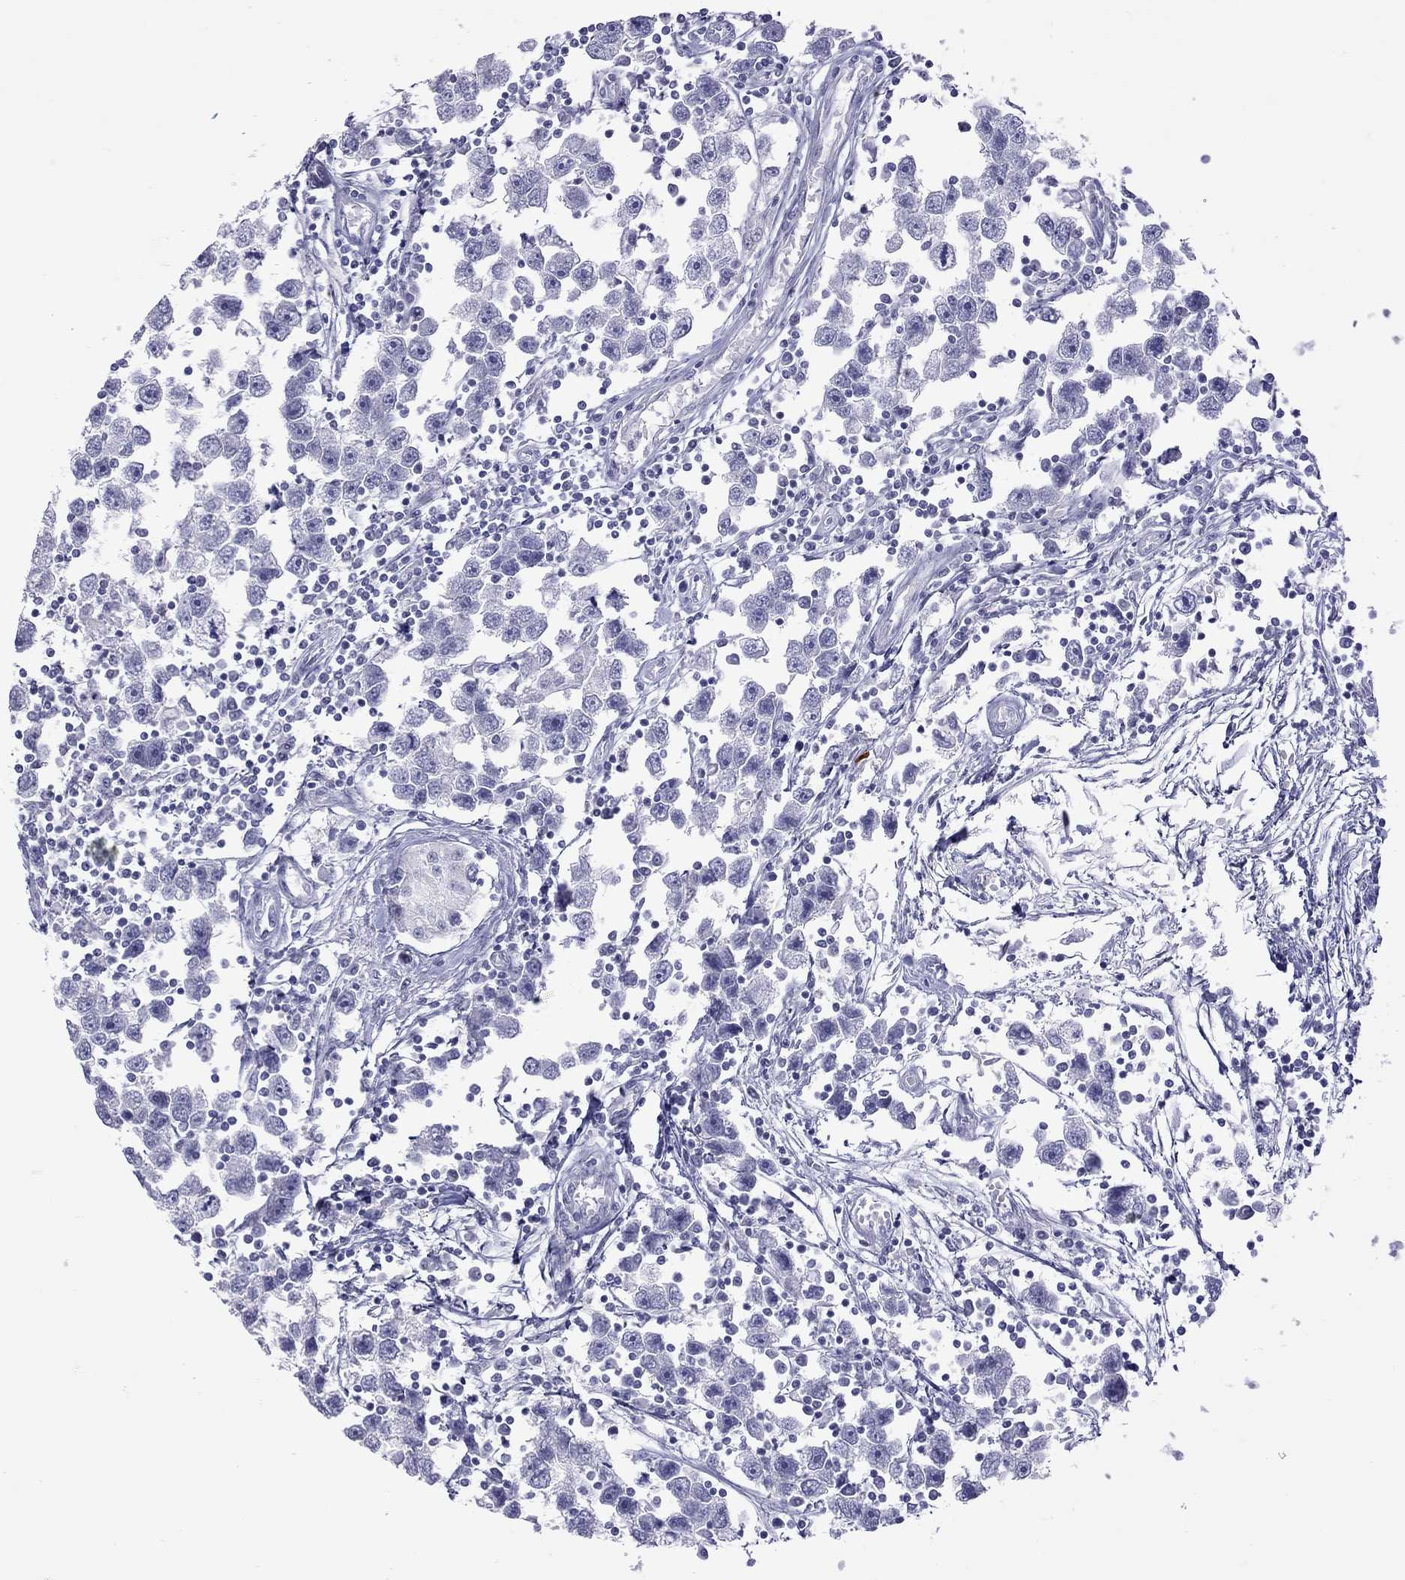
{"staining": {"intensity": "negative", "quantity": "none", "location": "none"}, "tissue": "testis cancer", "cell_type": "Tumor cells", "image_type": "cancer", "snomed": [{"axis": "morphology", "description": "Seminoma, NOS"}, {"axis": "topography", "description": "Testis"}], "caption": "Image shows no significant protein positivity in tumor cells of testis cancer. Nuclei are stained in blue.", "gene": "CHRNB3", "patient": {"sex": "male", "age": 30}}